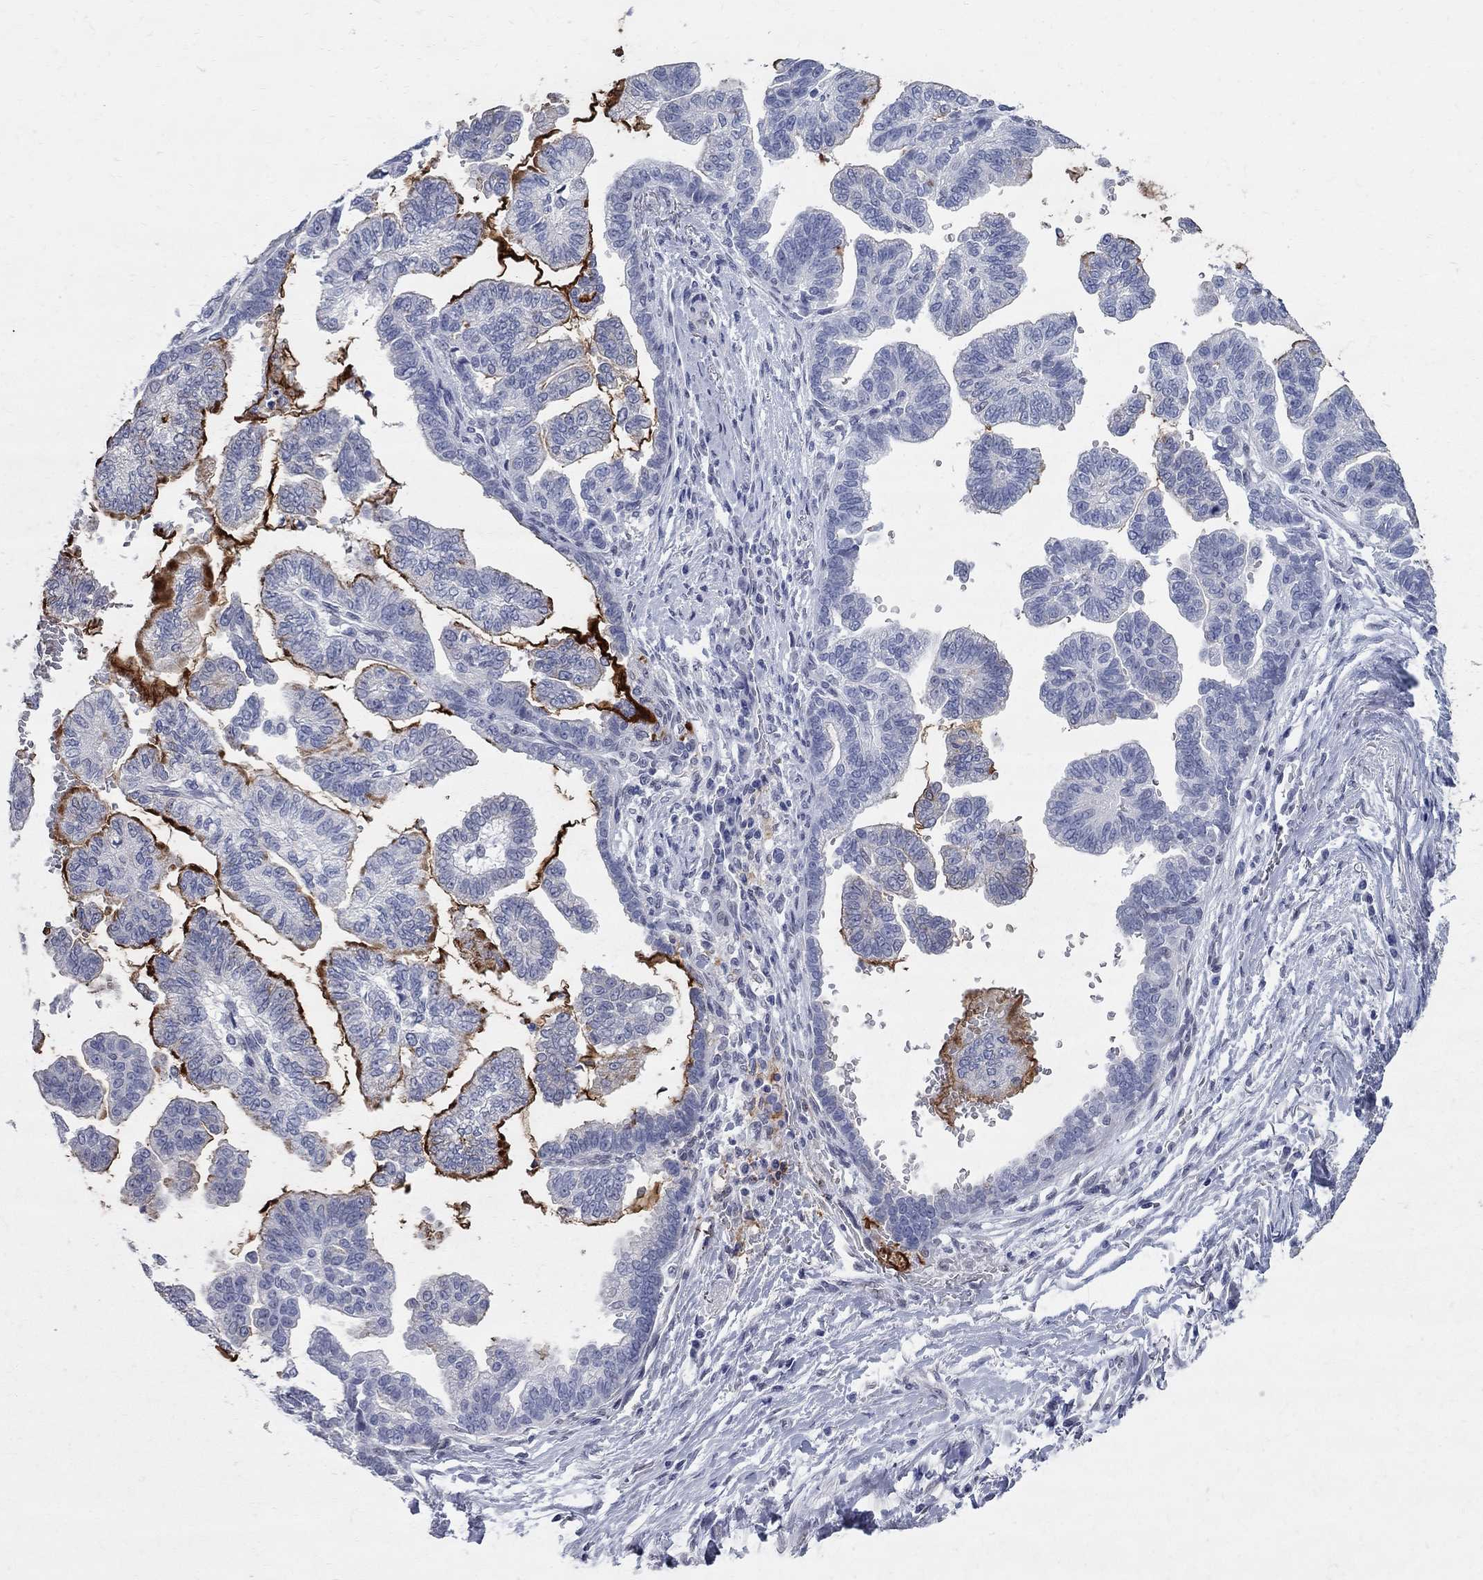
{"staining": {"intensity": "negative", "quantity": "none", "location": "none"}, "tissue": "stomach cancer", "cell_type": "Tumor cells", "image_type": "cancer", "snomed": [{"axis": "morphology", "description": "Adenocarcinoma, NOS"}, {"axis": "topography", "description": "Stomach"}], "caption": "A high-resolution micrograph shows IHC staining of adenocarcinoma (stomach), which exhibits no significant expression in tumor cells.", "gene": "BPIFB1", "patient": {"sex": "male", "age": 83}}